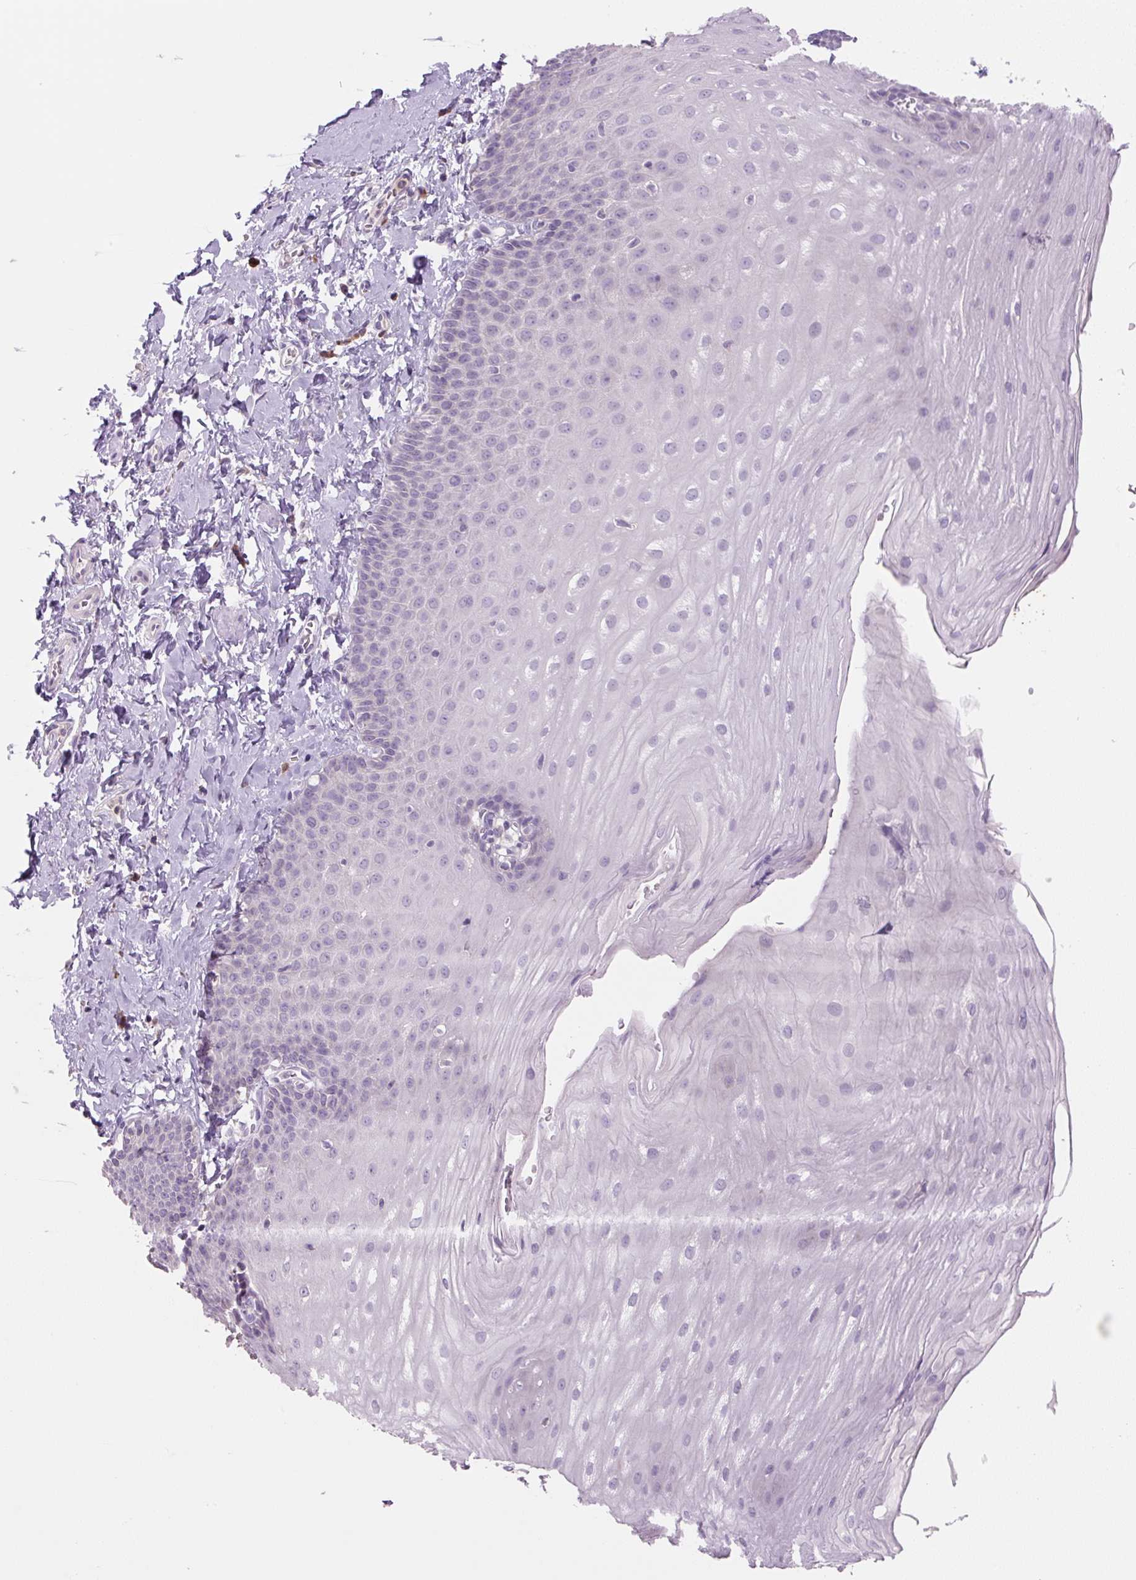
{"staining": {"intensity": "negative", "quantity": "none", "location": "none"}, "tissue": "esophagus", "cell_type": "Squamous epithelial cells", "image_type": "normal", "snomed": [{"axis": "morphology", "description": "Normal tissue, NOS"}, {"axis": "topography", "description": "Esophagus"}], "caption": "This is an immunohistochemistry (IHC) micrograph of normal esophagus. There is no positivity in squamous epithelial cells.", "gene": "TMEM100", "patient": {"sex": "male", "age": 70}}